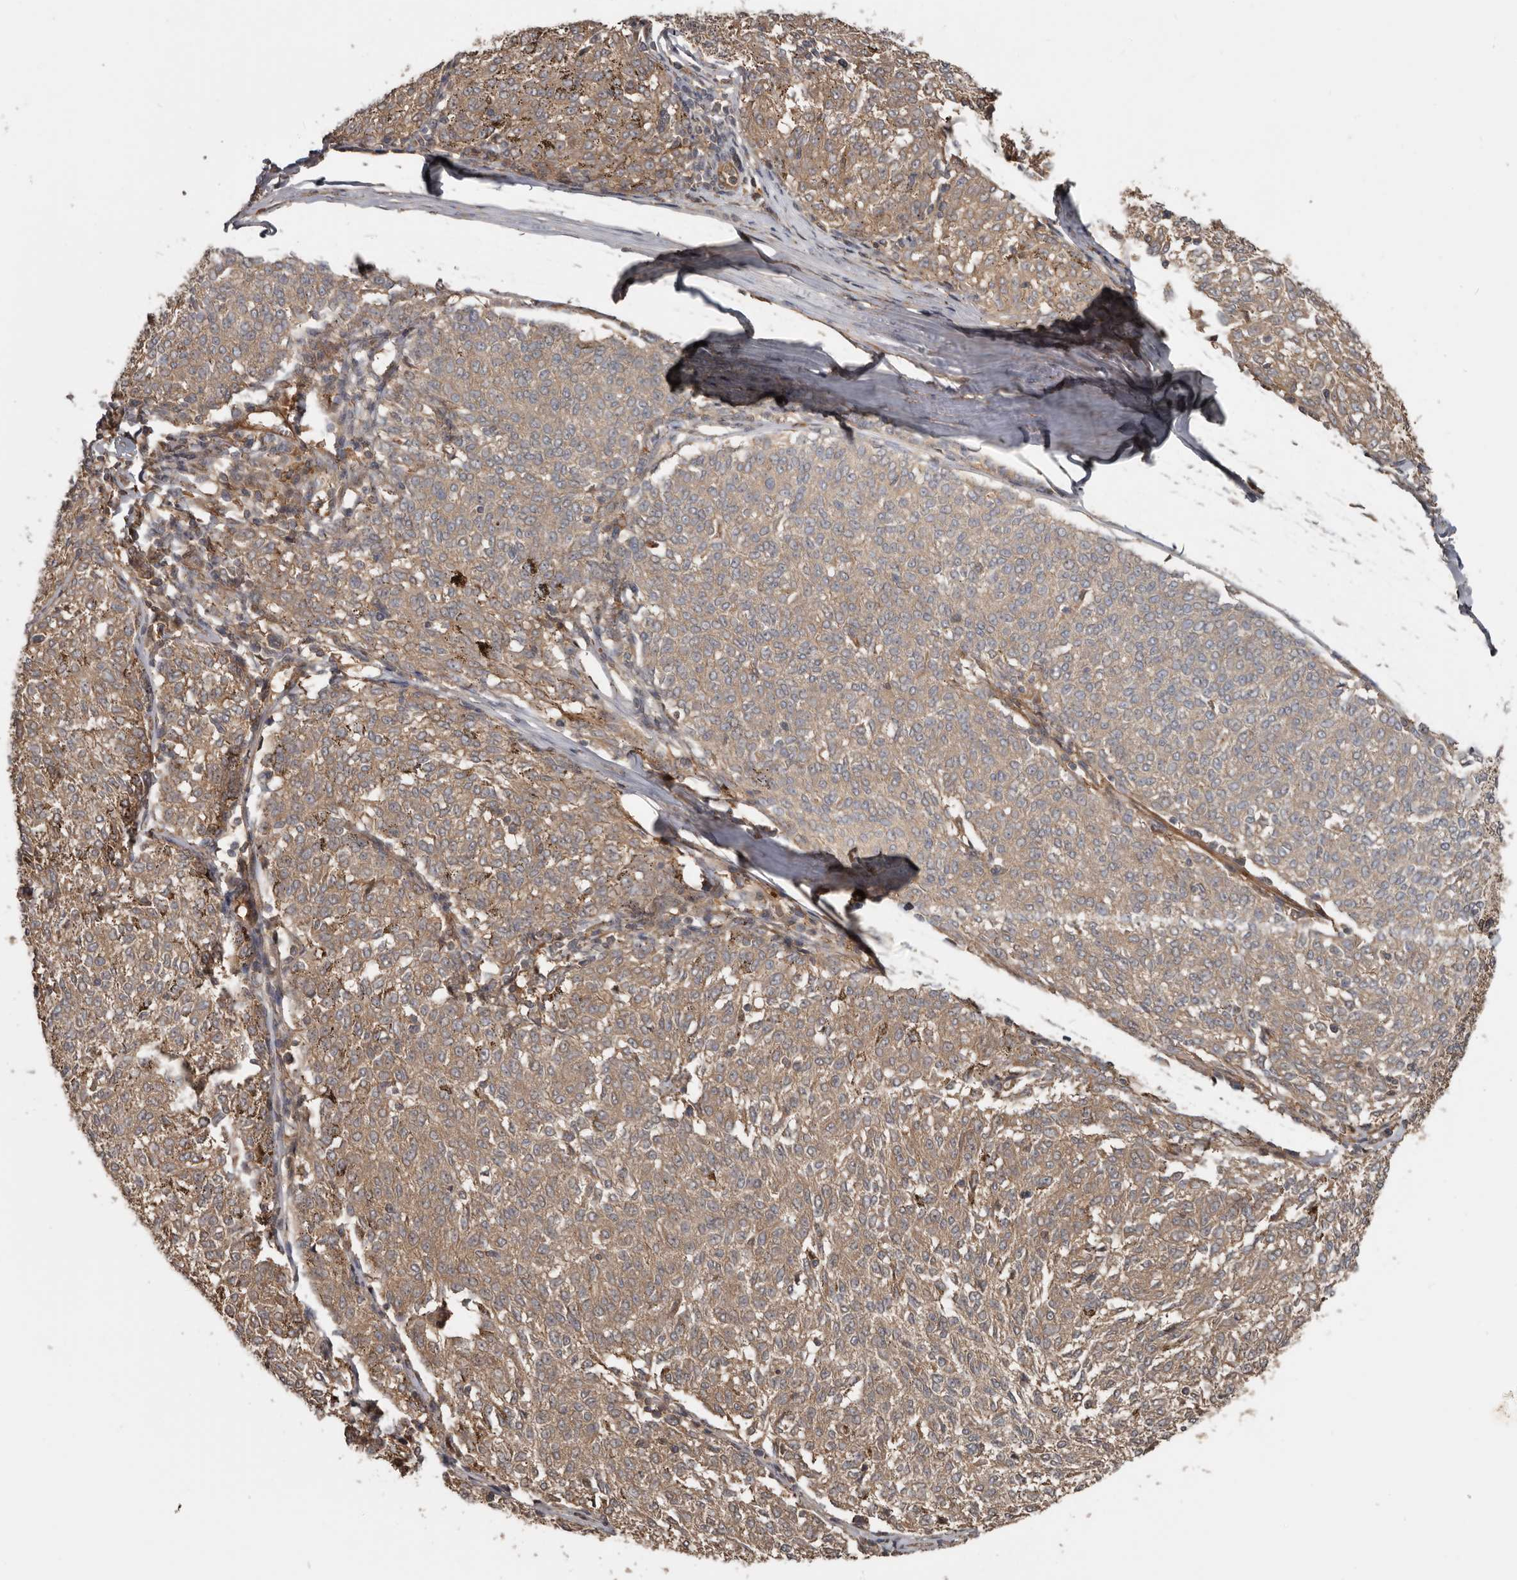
{"staining": {"intensity": "weak", "quantity": ">75%", "location": "cytoplasmic/membranous"}, "tissue": "melanoma", "cell_type": "Tumor cells", "image_type": "cancer", "snomed": [{"axis": "morphology", "description": "Malignant melanoma, NOS"}, {"axis": "topography", "description": "Skin"}], "caption": "IHC of malignant melanoma reveals low levels of weak cytoplasmic/membranous expression in approximately >75% of tumor cells.", "gene": "EXOC3L1", "patient": {"sex": "female", "age": 72}}